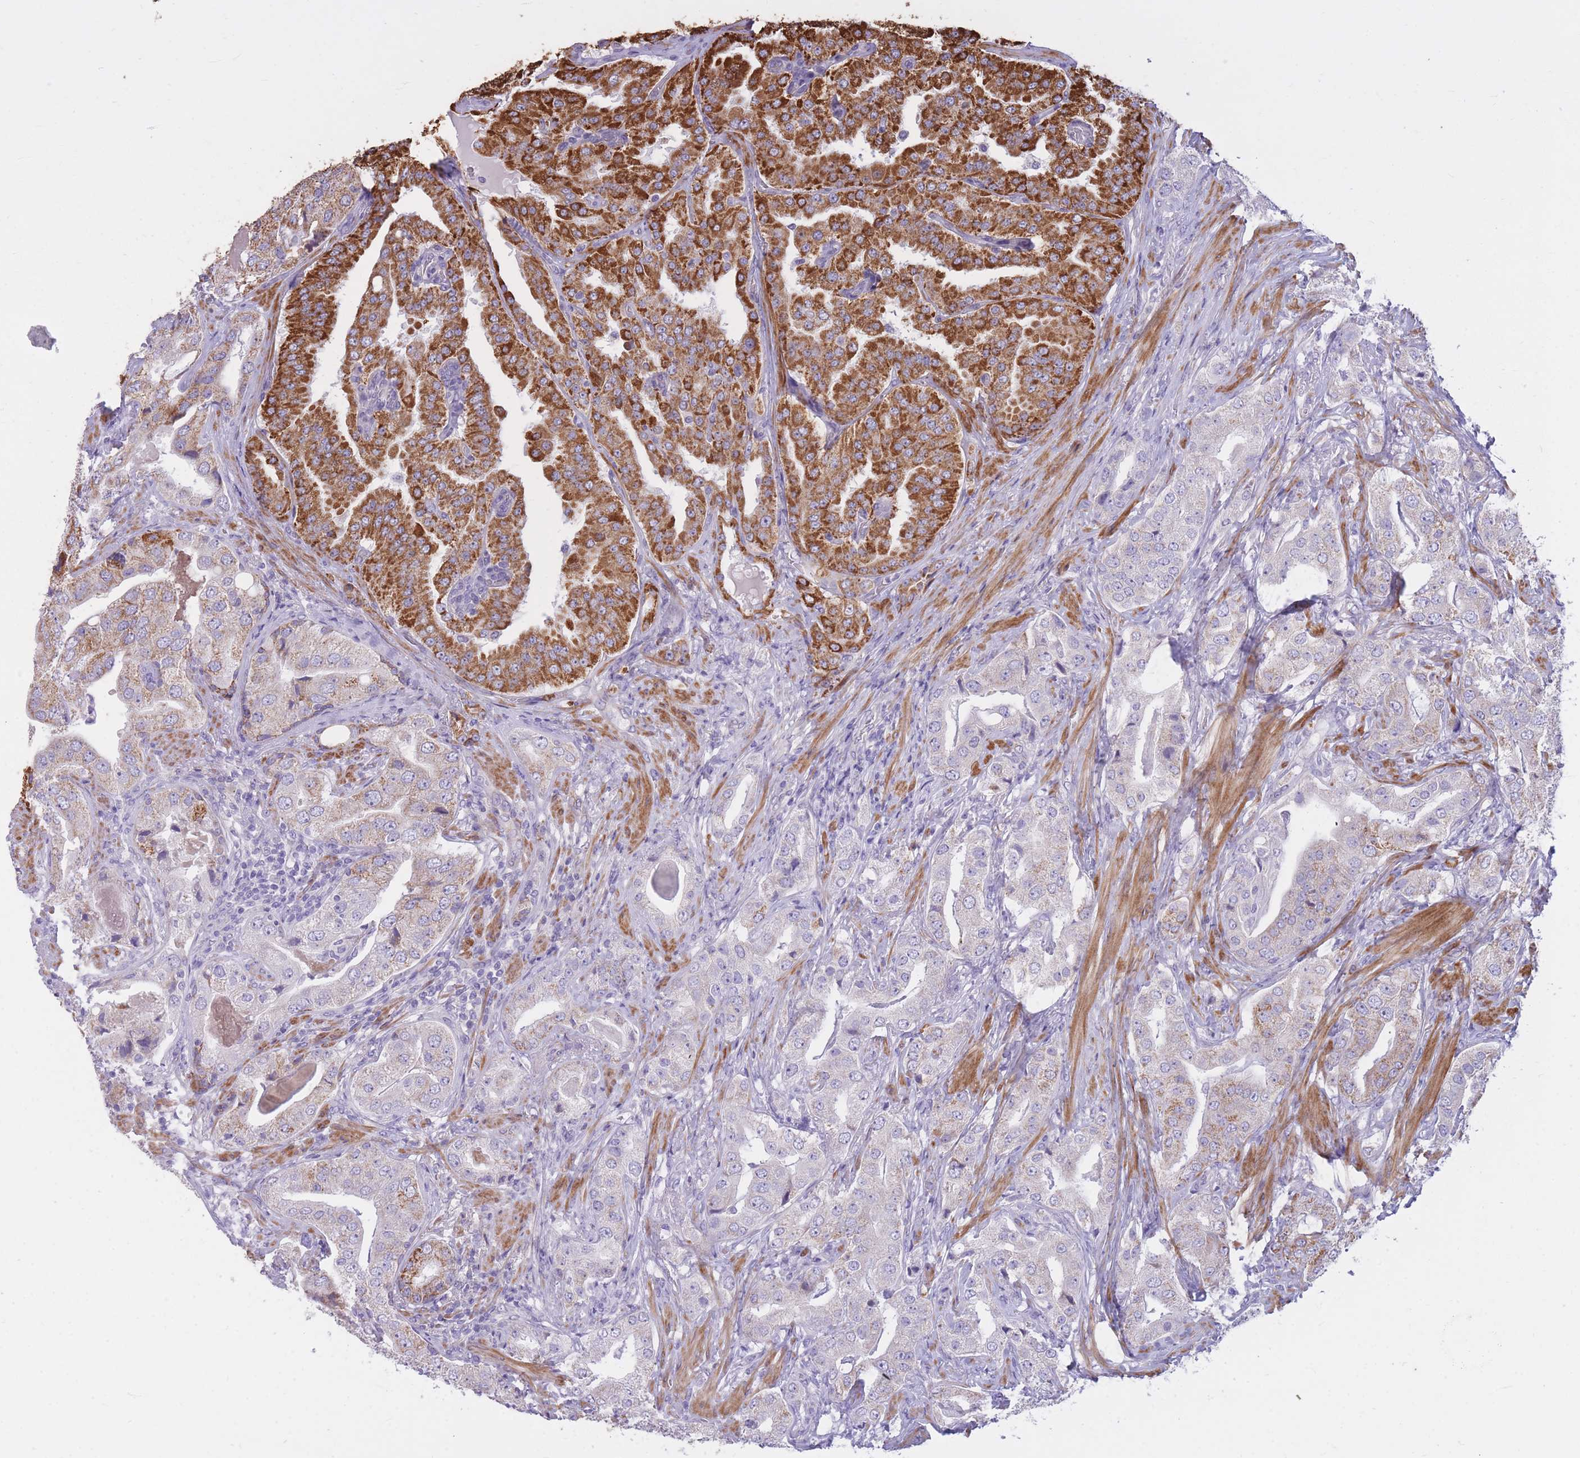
{"staining": {"intensity": "strong", "quantity": "<25%", "location": "cytoplasmic/membranous"}, "tissue": "prostate cancer", "cell_type": "Tumor cells", "image_type": "cancer", "snomed": [{"axis": "morphology", "description": "Adenocarcinoma, High grade"}, {"axis": "topography", "description": "Prostate"}], "caption": "Prostate adenocarcinoma (high-grade) stained with DAB (3,3'-diaminobenzidine) IHC reveals medium levels of strong cytoplasmic/membranous positivity in about <25% of tumor cells.", "gene": "RNF170", "patient": {"sex": "male", "age": 63}}